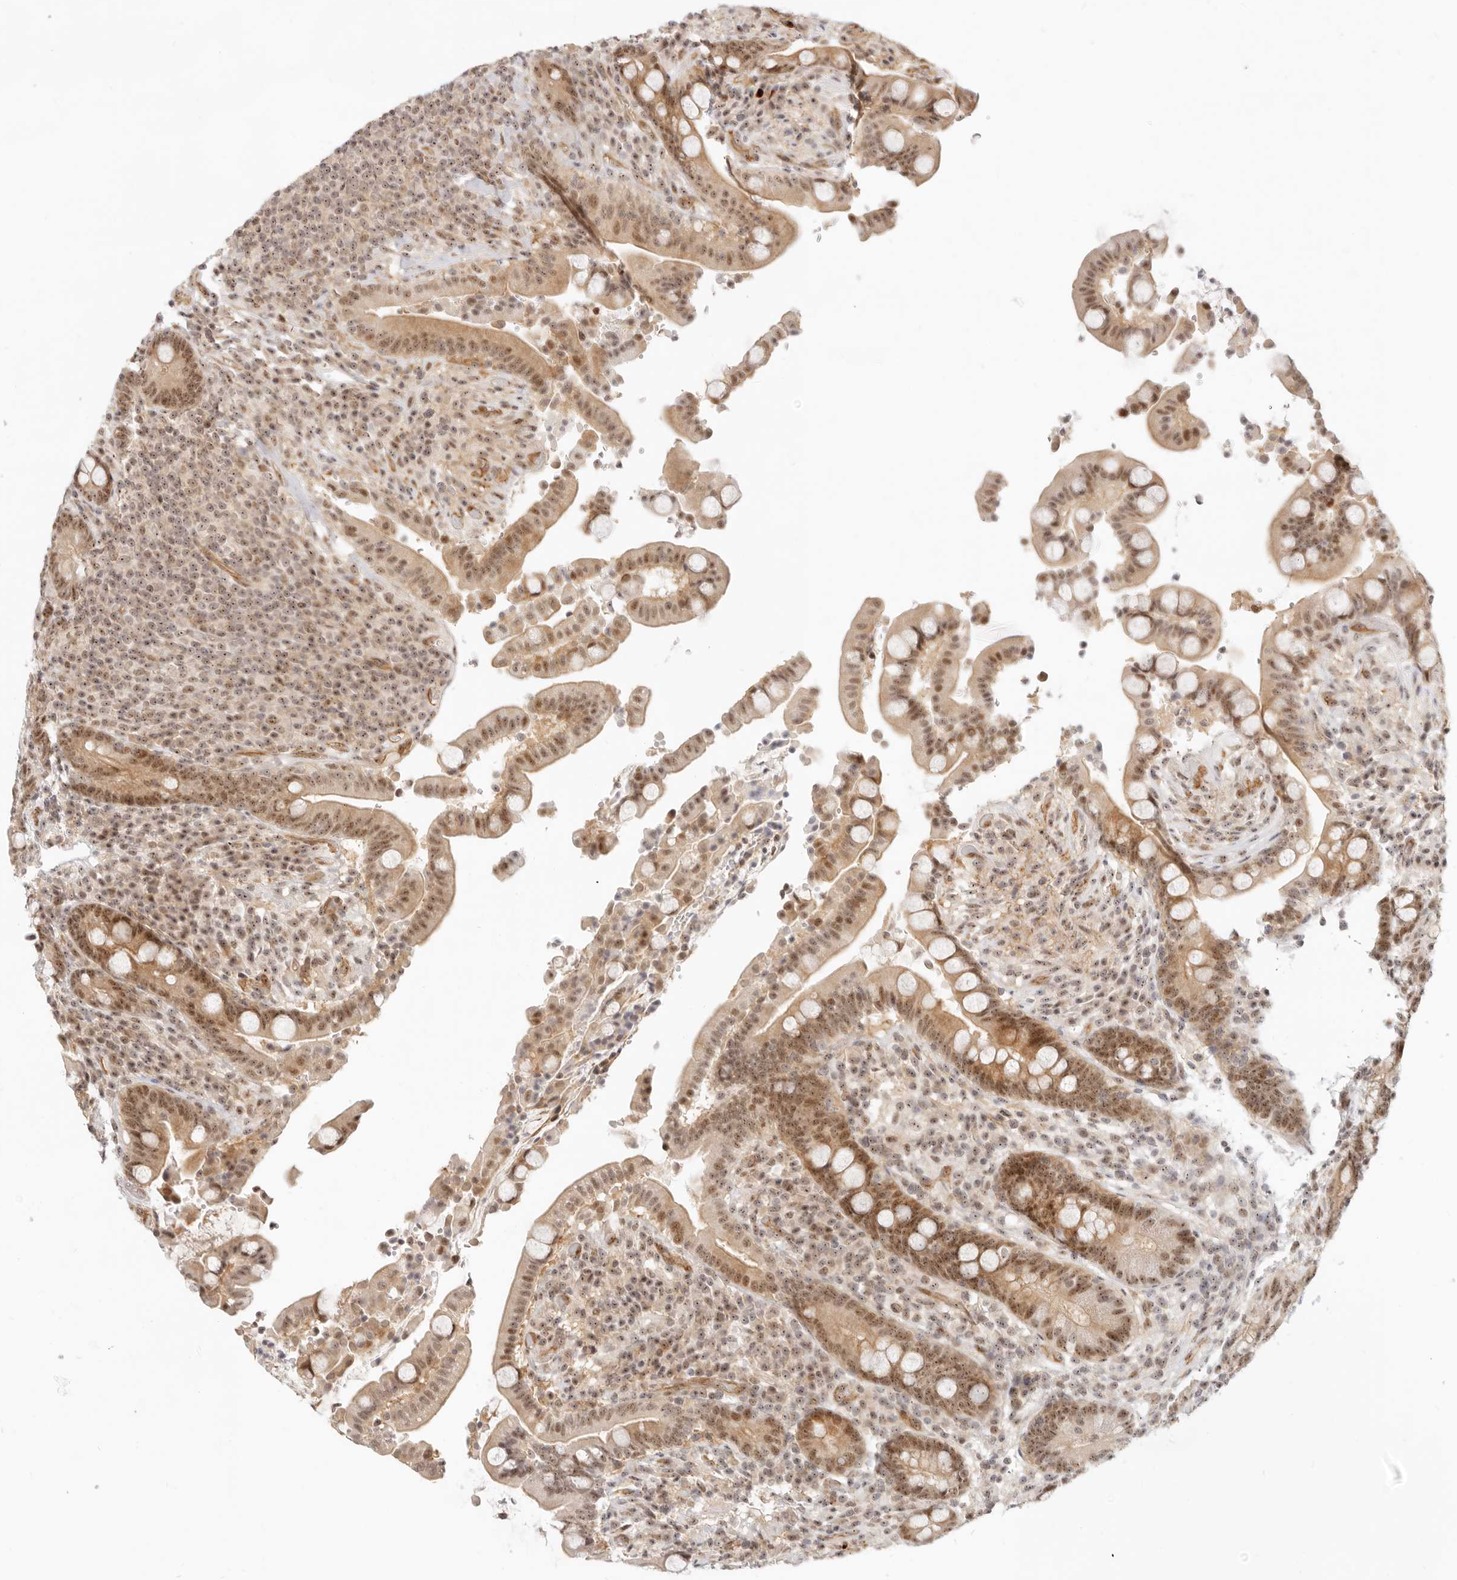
{"staining": {"intensity": "moderate", "quantity": ">75%", "location": "cytoplasmic/membranous,nuclear"}, "tissue": "colon", "cell_type": "Endothelial cells", "image_type": "normal", "snomed": [{"axis": "morphology", "description": "Normal tissue, NOS"}, {"axis": "topography", "description": "Colon"}], "caption": "Moderate cytoplasmic/membranous,nuclear staining for a protein is present in about >75% of endothelial cells of unremarkable colon using IHC.", "gene": "BAP1", "patient": {"sex": "male", "age": 73}}